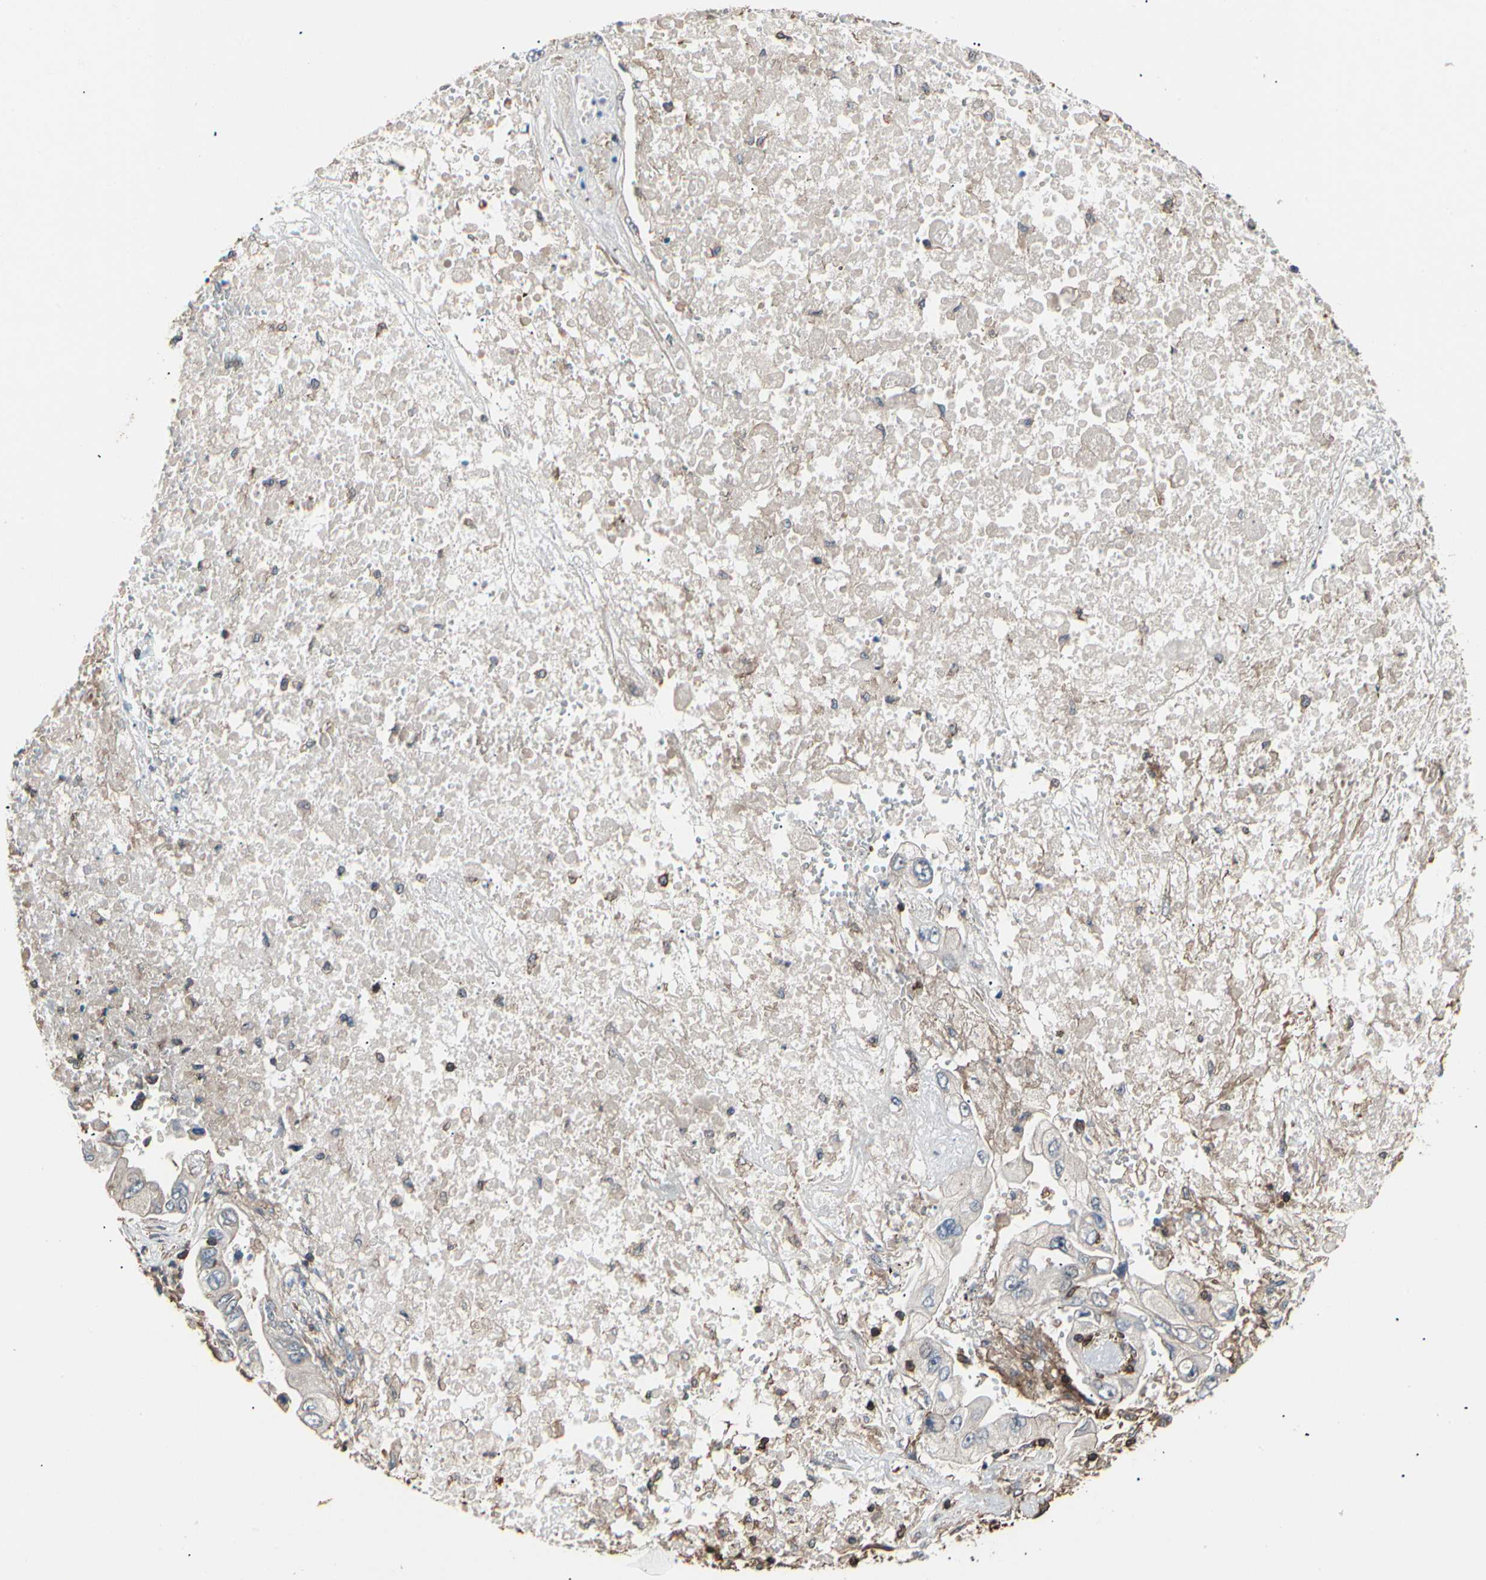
{"staining": {"intensity": "negative", "quantity": "none", "location": "none"}, "tissue": "lung cancer", "cell_type": "Tumor cells", "image_type": "cancer", "snomed": [{"axis": "morphology", "description": "Adenocarcinoma, NOS"}, {"axis": "topography", "description": "Lung"}], "caption": "Immunohistochemical staining of adenocarcinoma (lung) exhibits no significant staining in tumor cells.", "gene": "MAPK13", "patient": {"sex": "male", "age": 84}}